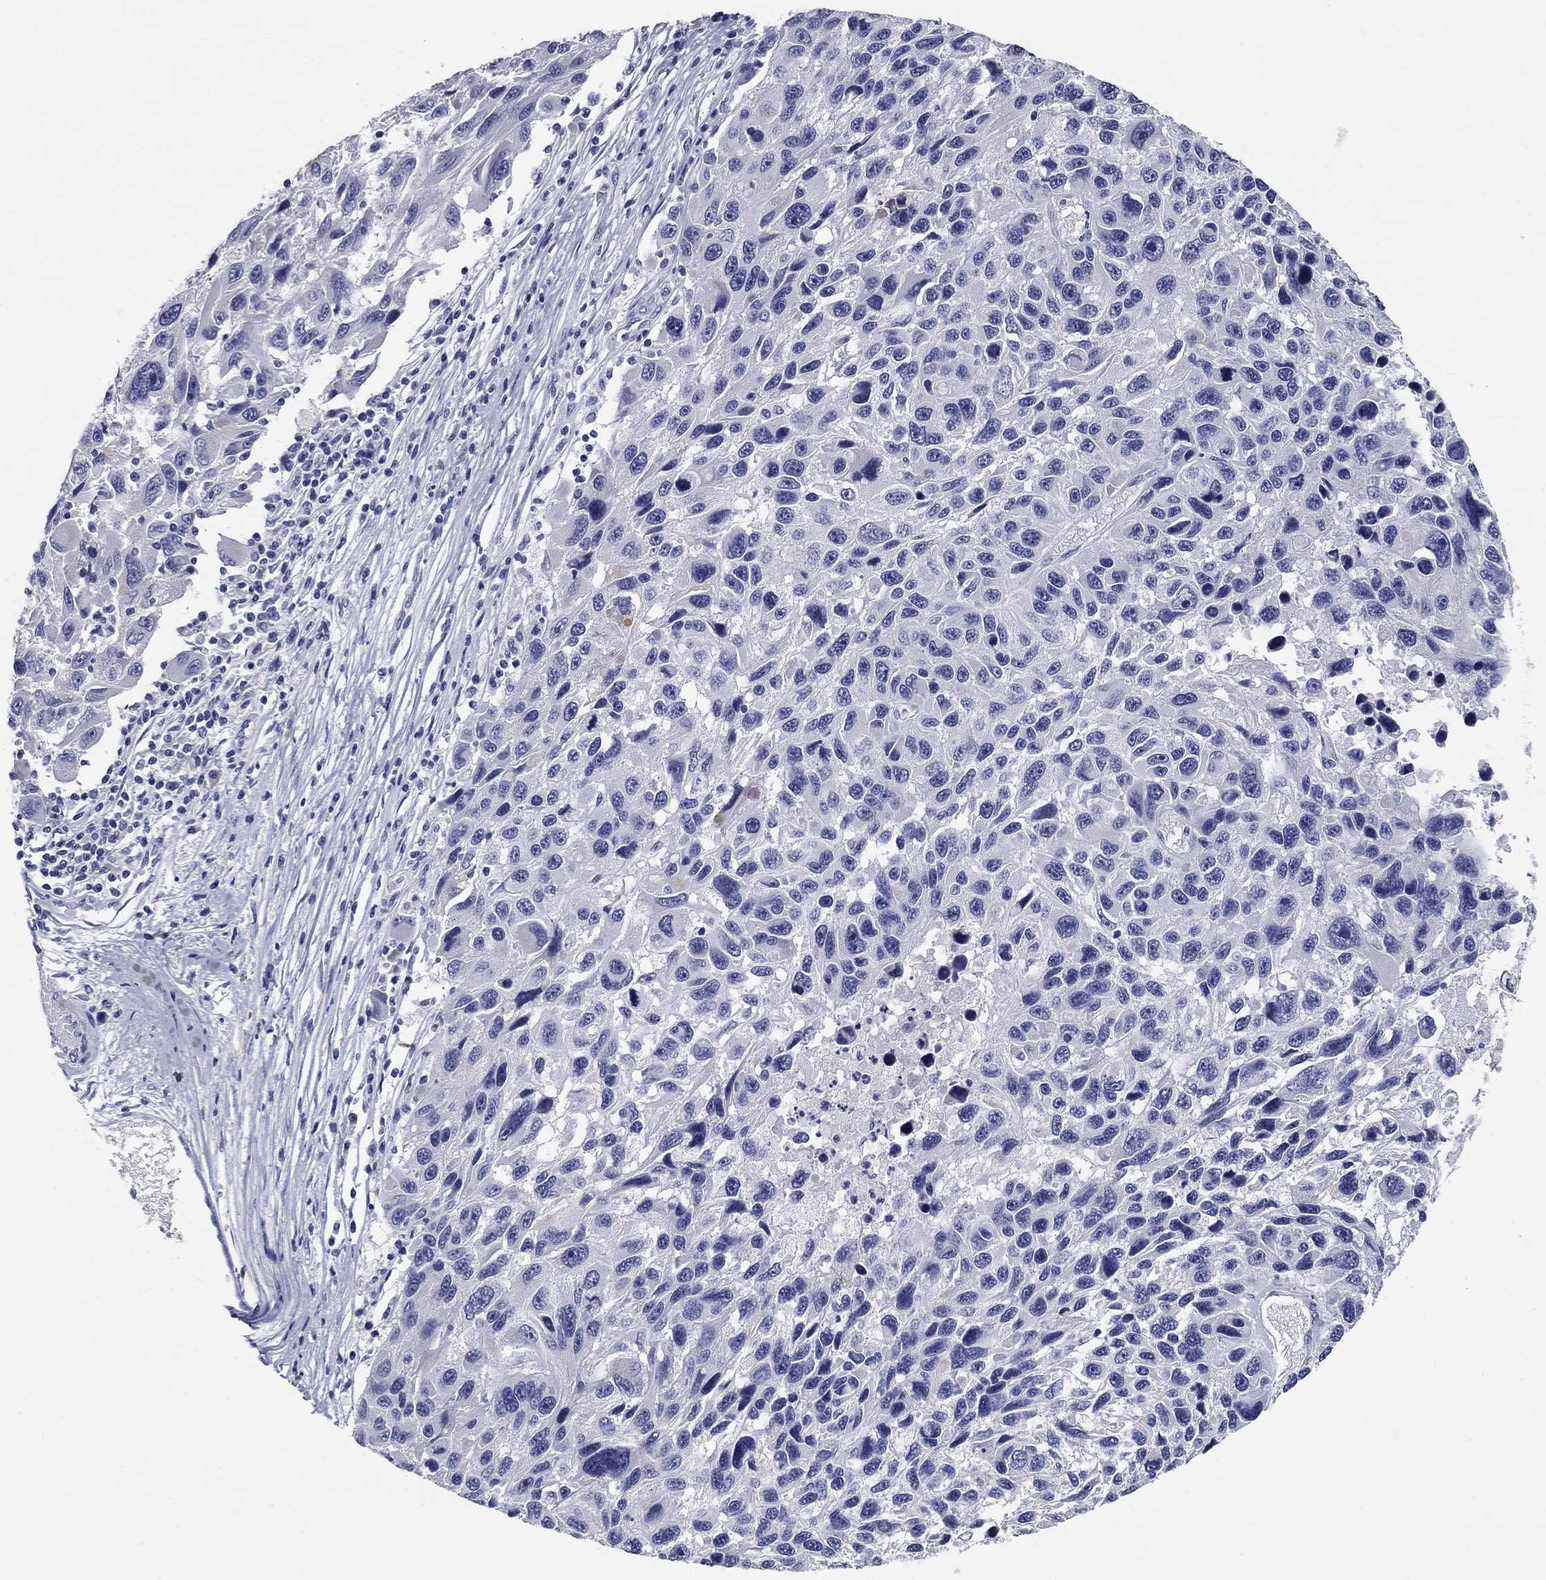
{"staining": {"intensity": "negative", "quantity": "none", "location": "none"}, "tissue": "melanoma", "cell_type": "Tumor cells", "image_type": "cancer", "snomed": [{"axis": "morphology", "description": "Malignant melanoma, NOS"}, {"axis": "topography", "description": "Skin"}], "caption": "High power microscopy micrograph of an IHC micrograph of melanoma, revealing no significant staining in tumor cells.", "gene": "POMC", "patient": {"sex": "male", "age": 53}}